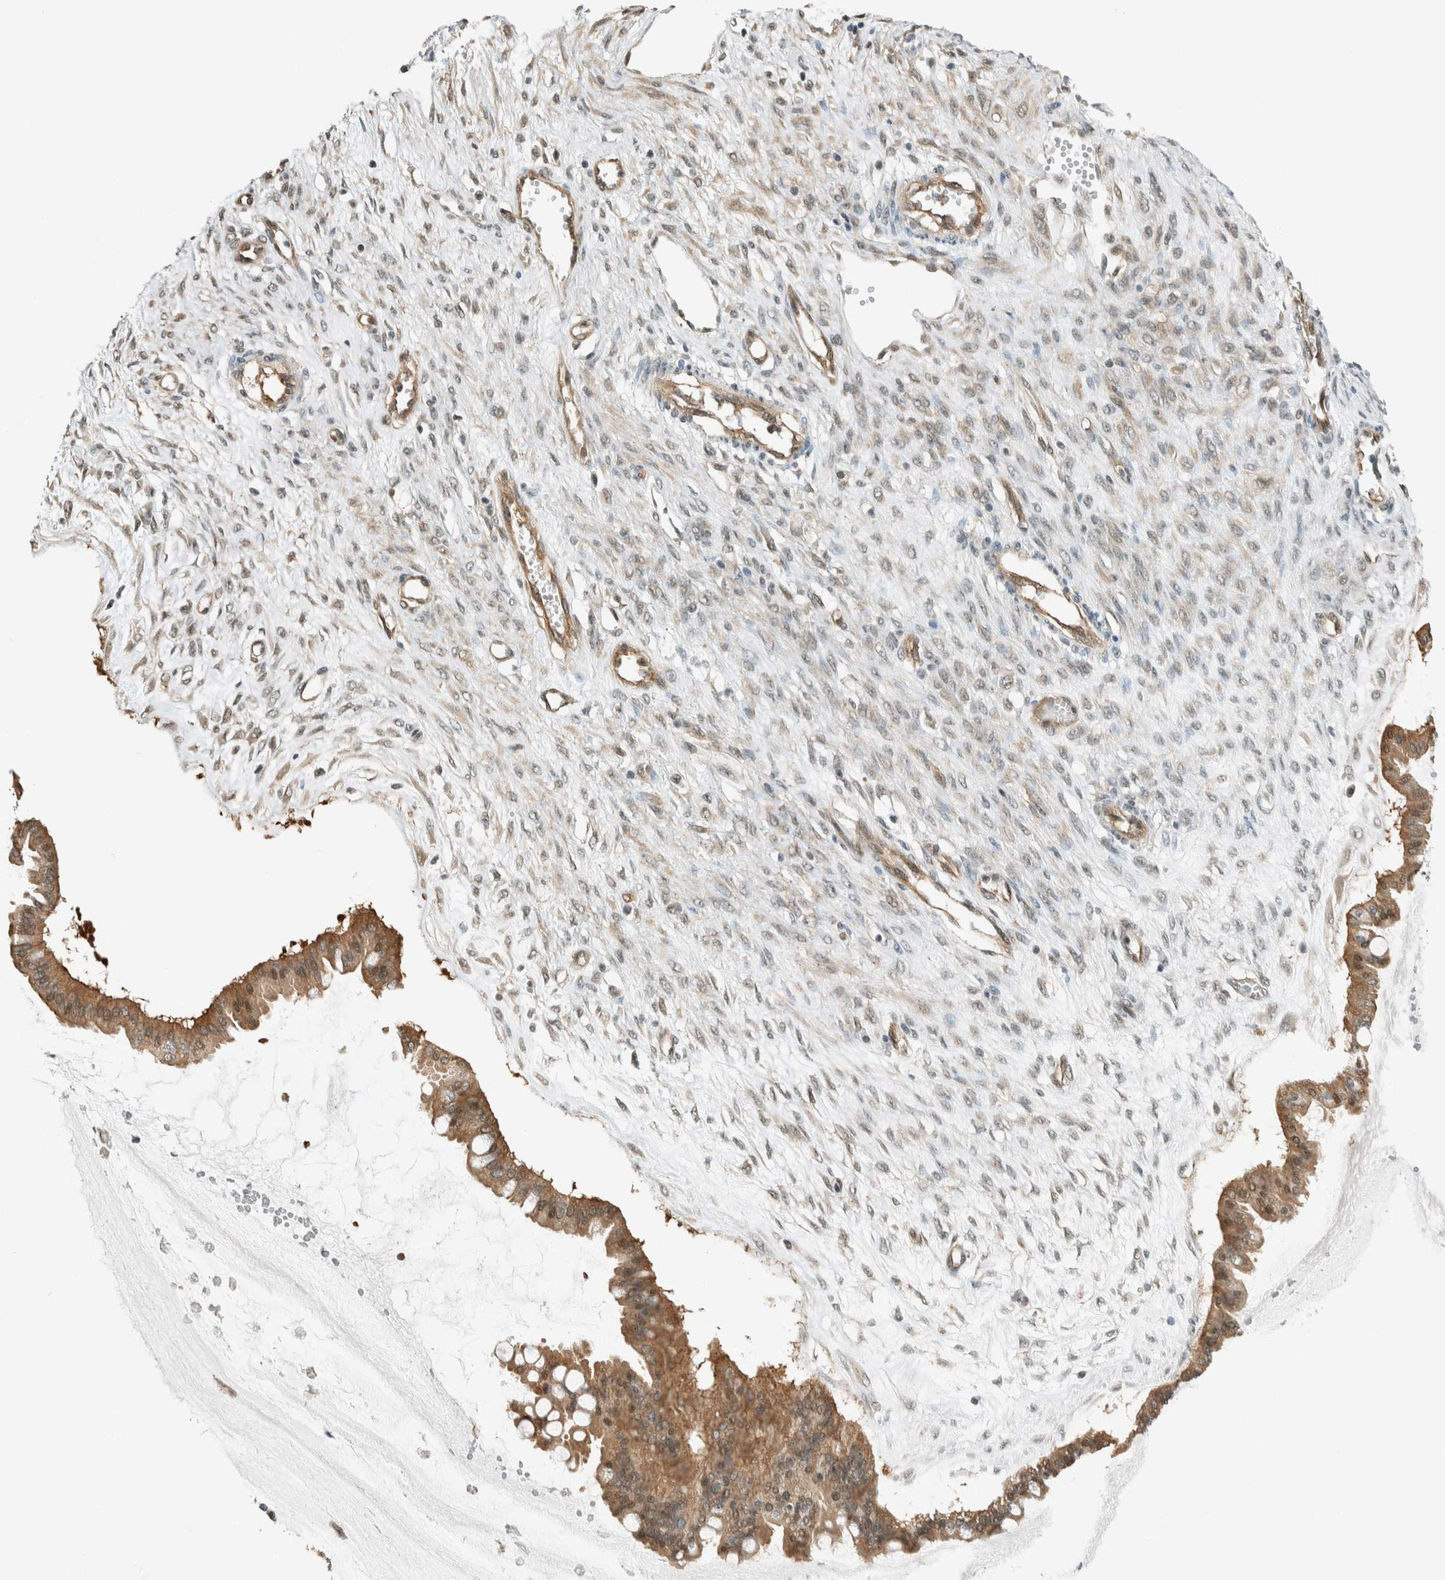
{"staining": {"intensity": "moderate", "quantity": ">75%", "location": "cytoplasmic/membranous,nuclear"}, "tissue": "ovarian cancer", "cell_type": "Tumor cells", "image_type": "cancer", "snomed": [{"axis": "morphology", "description": "Cystadenocarcinoma, mucinous, NOS"}, {"axis": "topography", "description": "Ovary"}], "caption": "Moderate cytoplasmic/membranous and nuclear expression is appreciated in approximately >75% of tumor cells in ovarian cancer. (DAB (3,3'-diaminobenzidine) IHC with brightfield microscopy, high magnification).", "gene": "NIBAN2", "patient": {"sex": "female", "age": 73}}